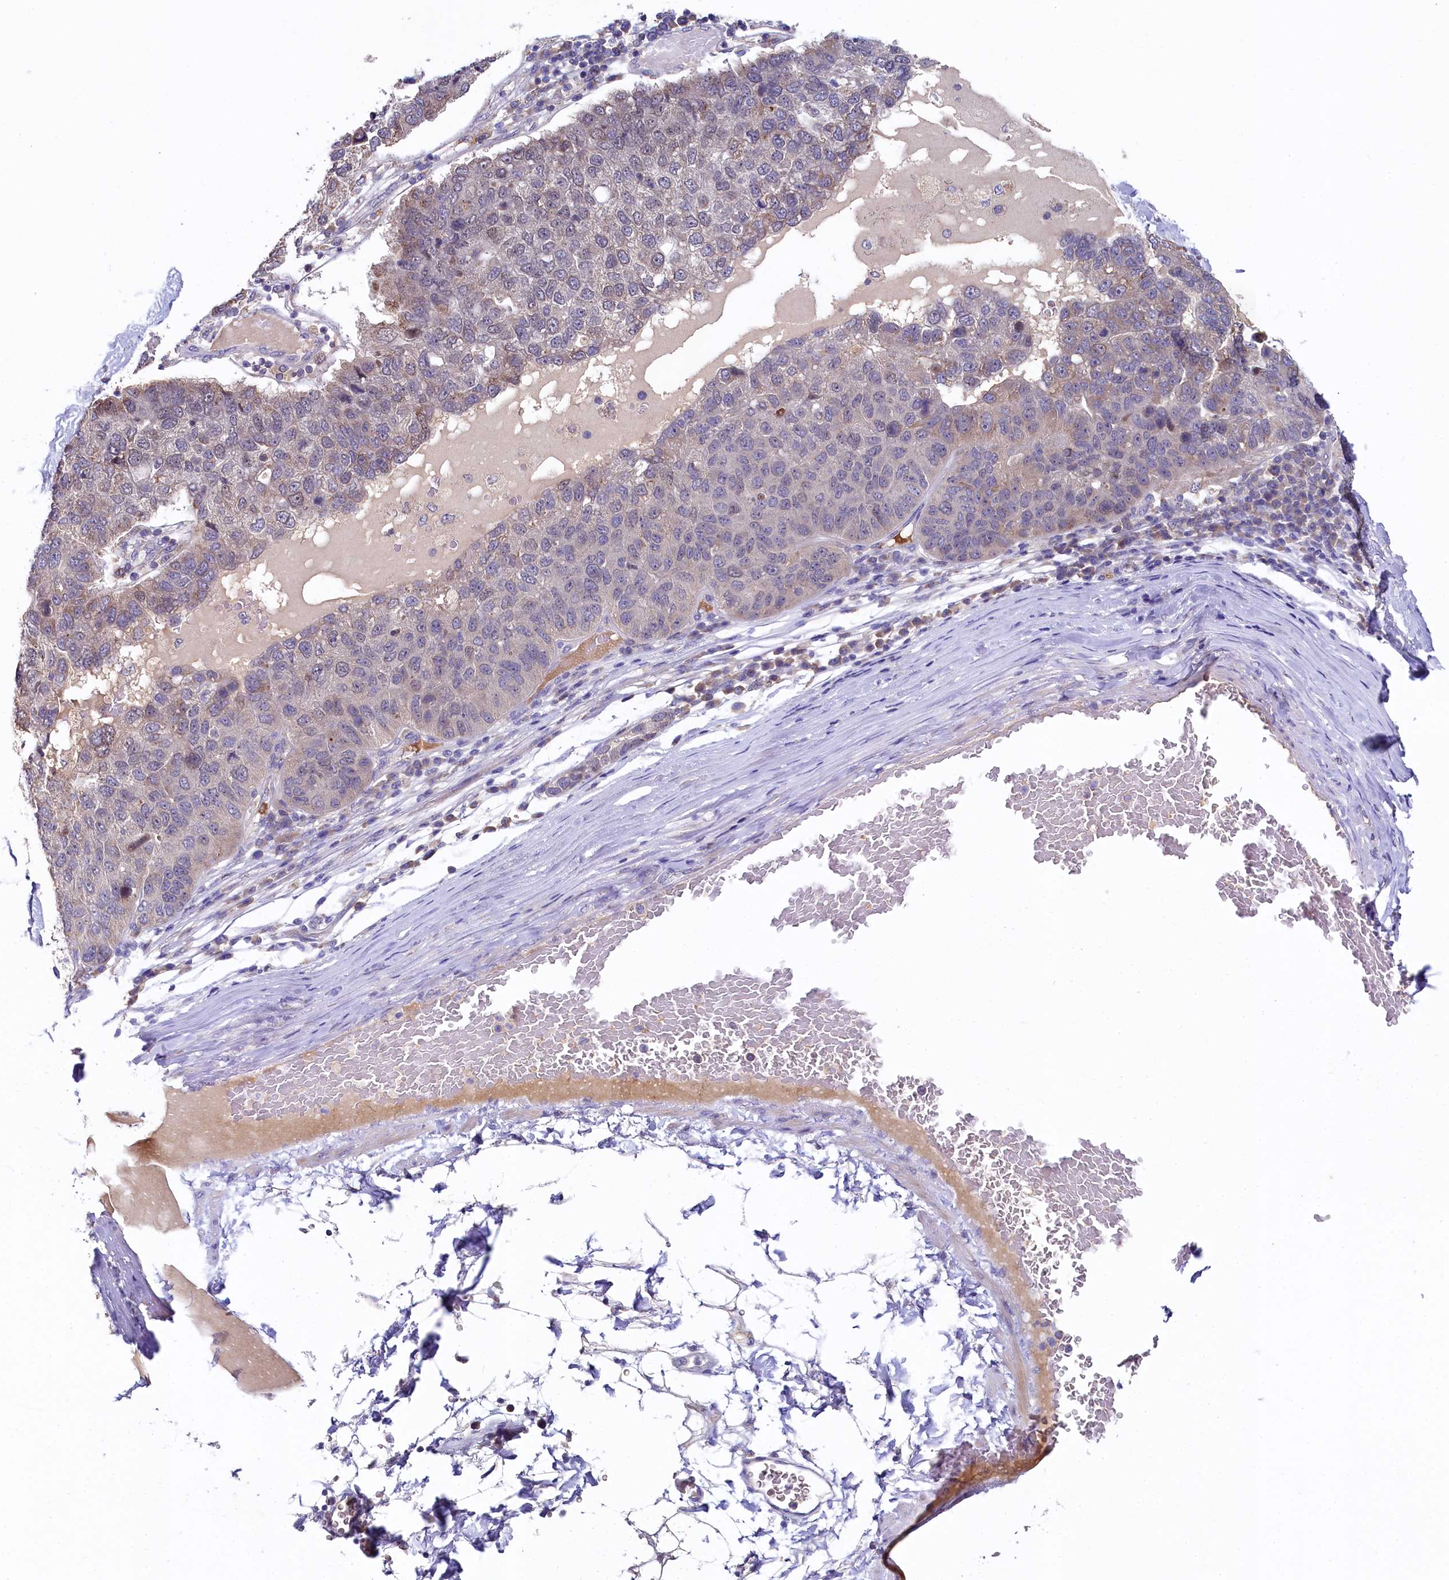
{"staining": {"intensity": "weak", "quantity": "25%-75%", "location": "cytoplasmic/membranous"}, "tissue": "pancreatic cancer", "cell_type": "Tumor cells", "image_type": "cancer", "snomed": [{"axis": "morphology", "description": "Adenocarcinoma, NOS"}, {"axis": "topography", "description": "Pancreas"}], "caption": "The photomicrograph shows a brown stain indicating the presence of a protein in the cytoplasmic/membranous of tumor cells in pancreatic adenocarcinoma.", "gene": "SPINK9", "patient": {"sex": "female", "age": 61}}